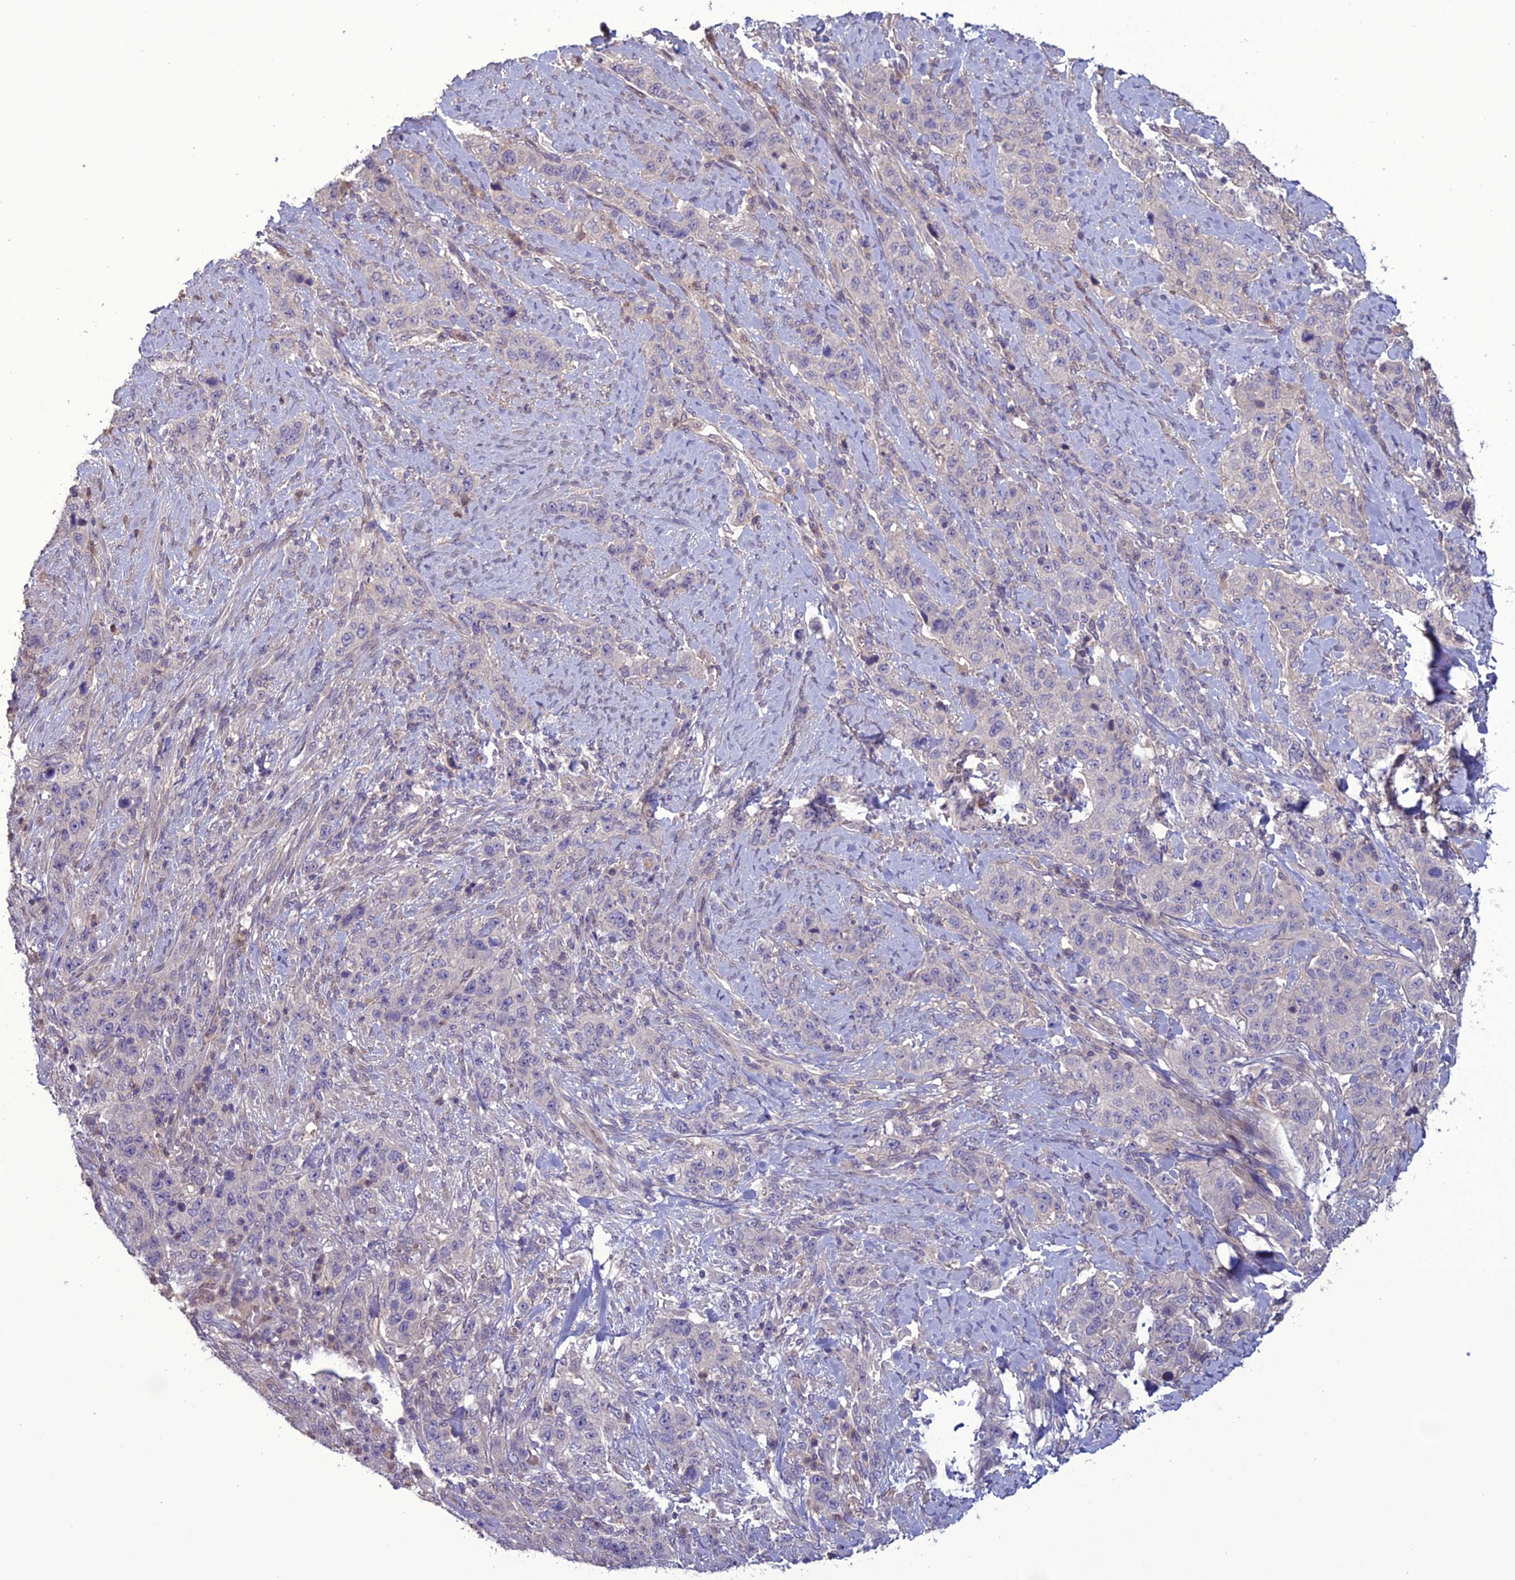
{"staining": {"intensity": "negative", "quantity": "none", "location": "none"}, "tissue": "stomach cancer", "cell_type": "Tumor cells", "image_type": "cancer", "snomed": [{"axis": "morphology", "description": "Adenocarcinoma, NOS"}, {"axis": "topography", "description": "Stomach"}], "caption": "Image shows no significant protein expression in tumor cells of stomach cancer (adenocarcinoma).", "gene": "C2orf76", "patient": {"sex": "male", "age": 48}}